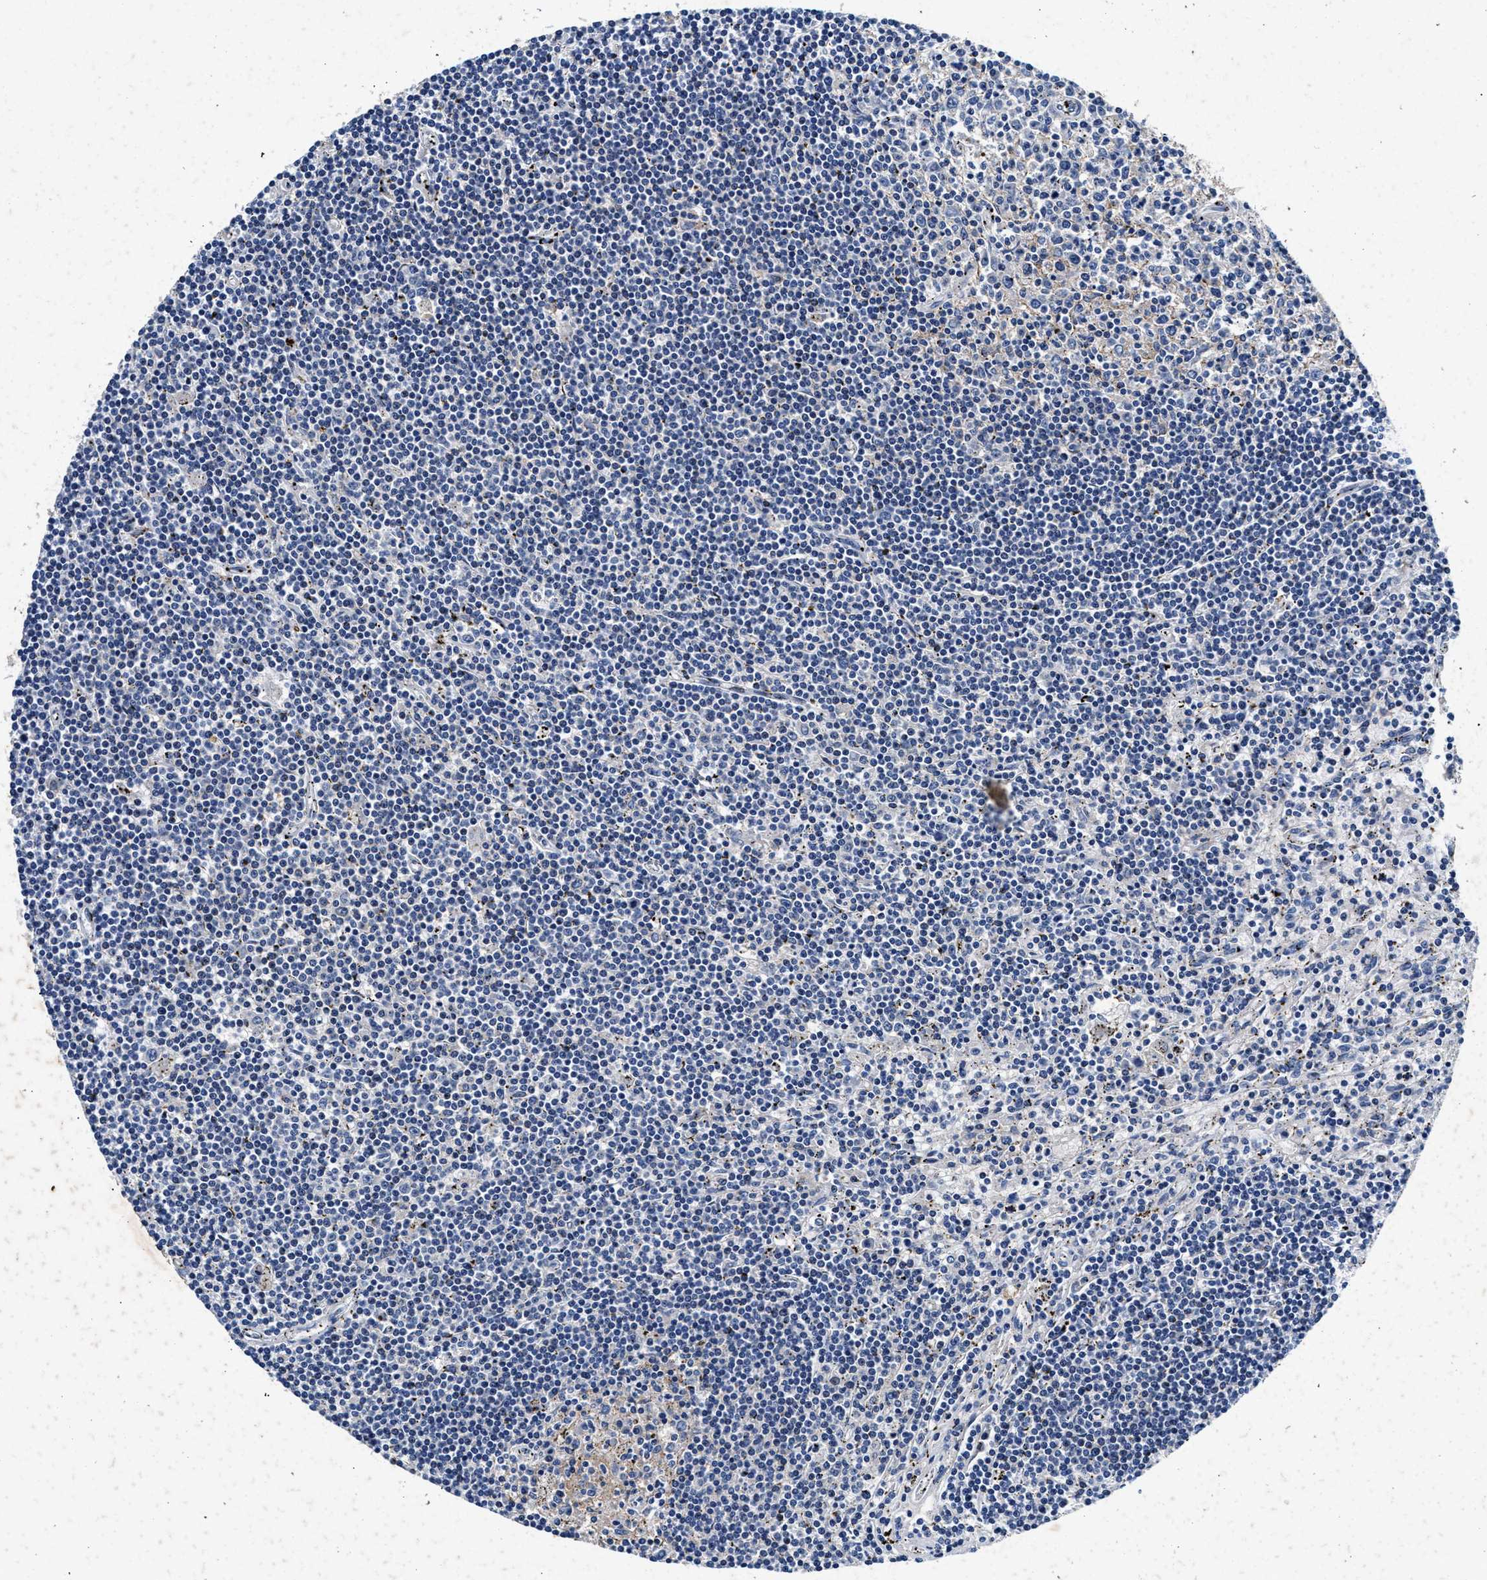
{"staining": {"intensity": "negative", "quantity": "none", "location": "none"}, "tissue": "lymphoma", "cell_type": "Tumor cells", "image_type": "cancer", "snomed": [{"axis": "morphology", "description": "Malignant lymphoma, non-Hodgkin's type, Low grade"}, {"axis": "topography", "description": "Spleen"}], "caption": "IHC of human lymphoma shows no staining in tumor cells.", "gene": "SLC8A1", "patient": {"sex": "male", "age": 76}}